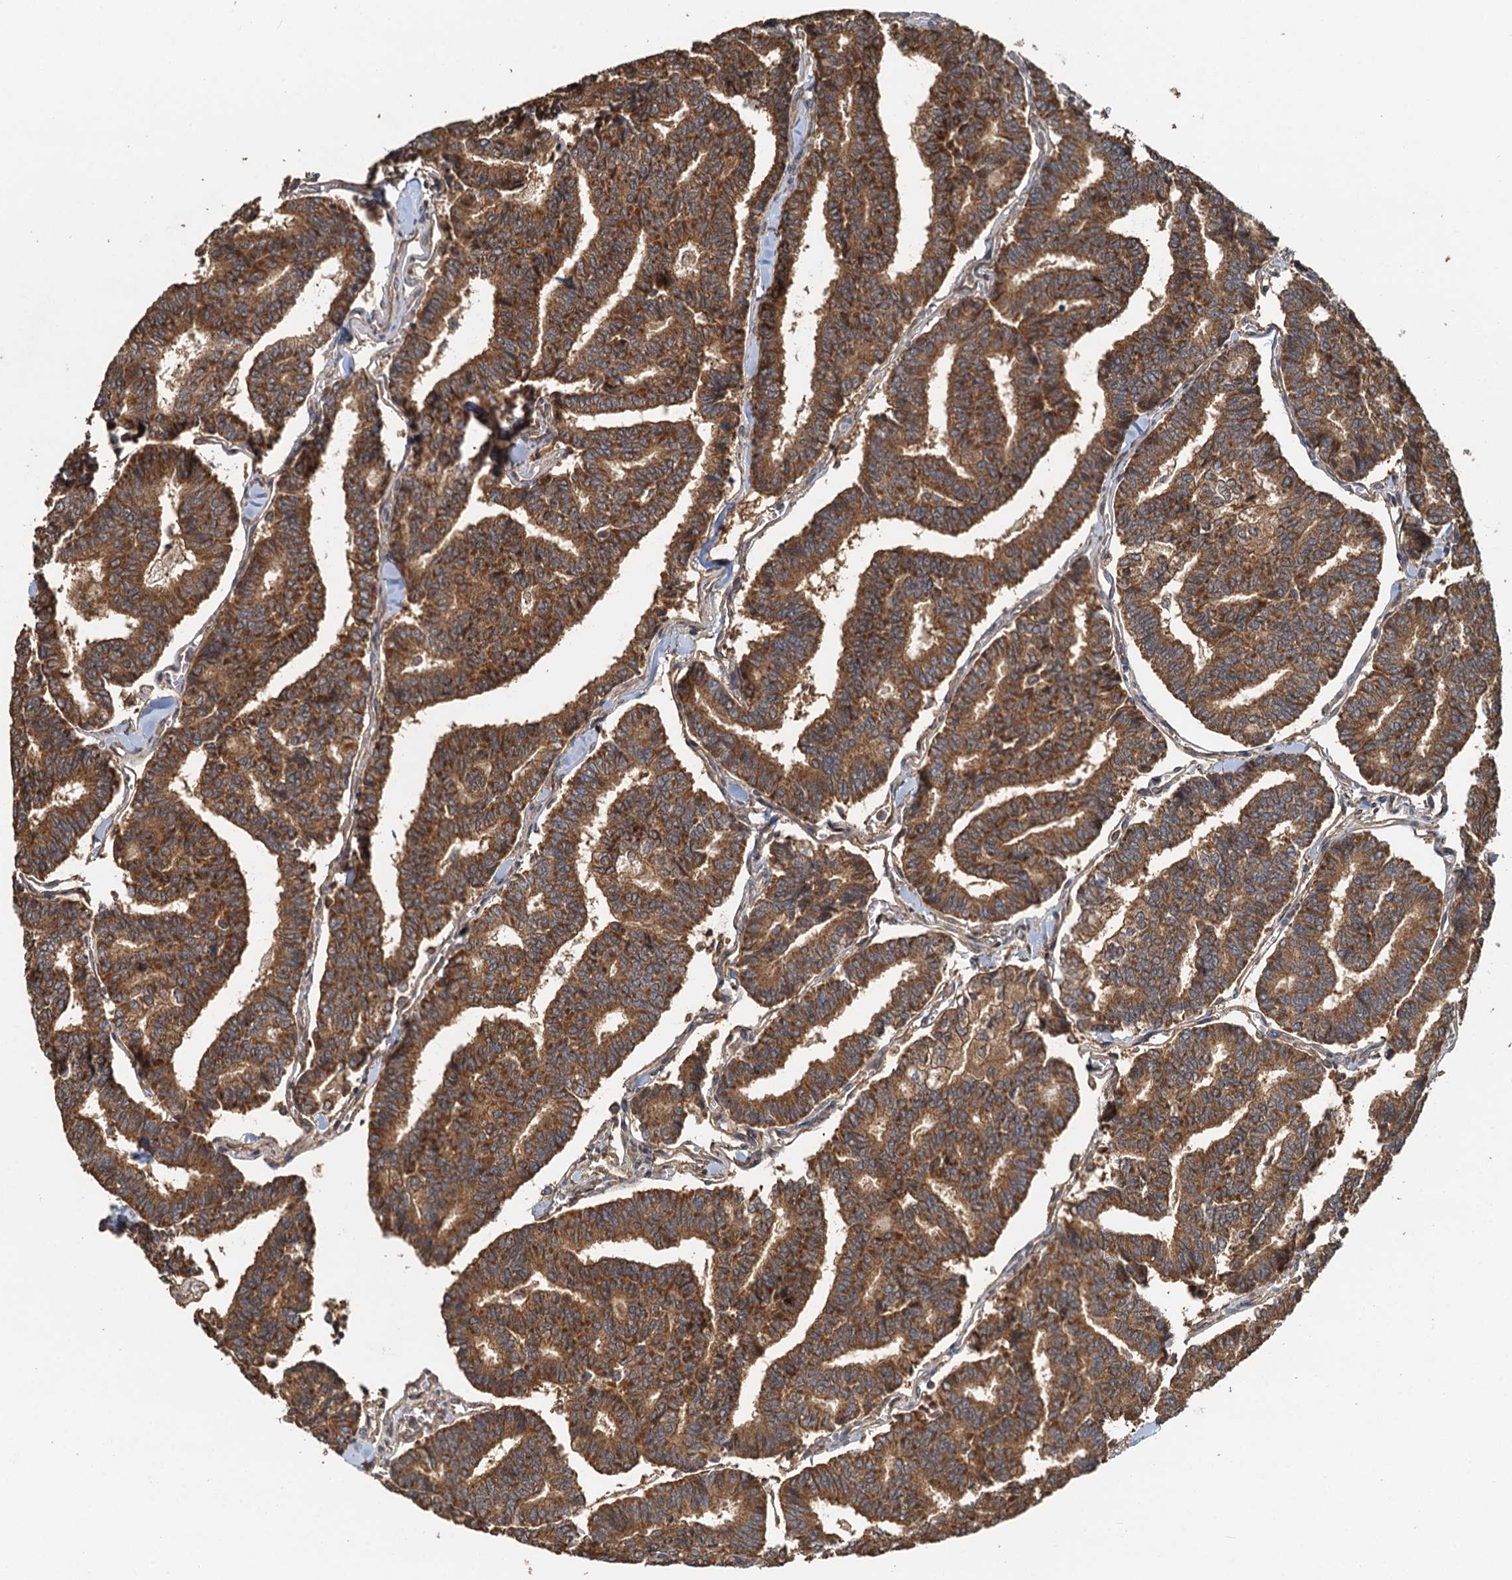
{"staining": {"intensity": "strong", "quantity": ">75%", "location": "cytoplasmic/membranous"}, "tissue": "thyroid cancer", "cell_type": "Tumor cells", "image_type": "cancer", "snomed": [{"axis": "morphology", "description": "Papillary adenocarcinoma, NOS"}, {"axis": "topography", "description": "Thyroid gland"}], "caption": "Thyroid cancer stained with a brown dye exhibits strong cytoplasmic/membranous positive staining in approximately >75% of tumor cells.", "gene": "HYI", "patient": {"sex": "female", "age": 35}}